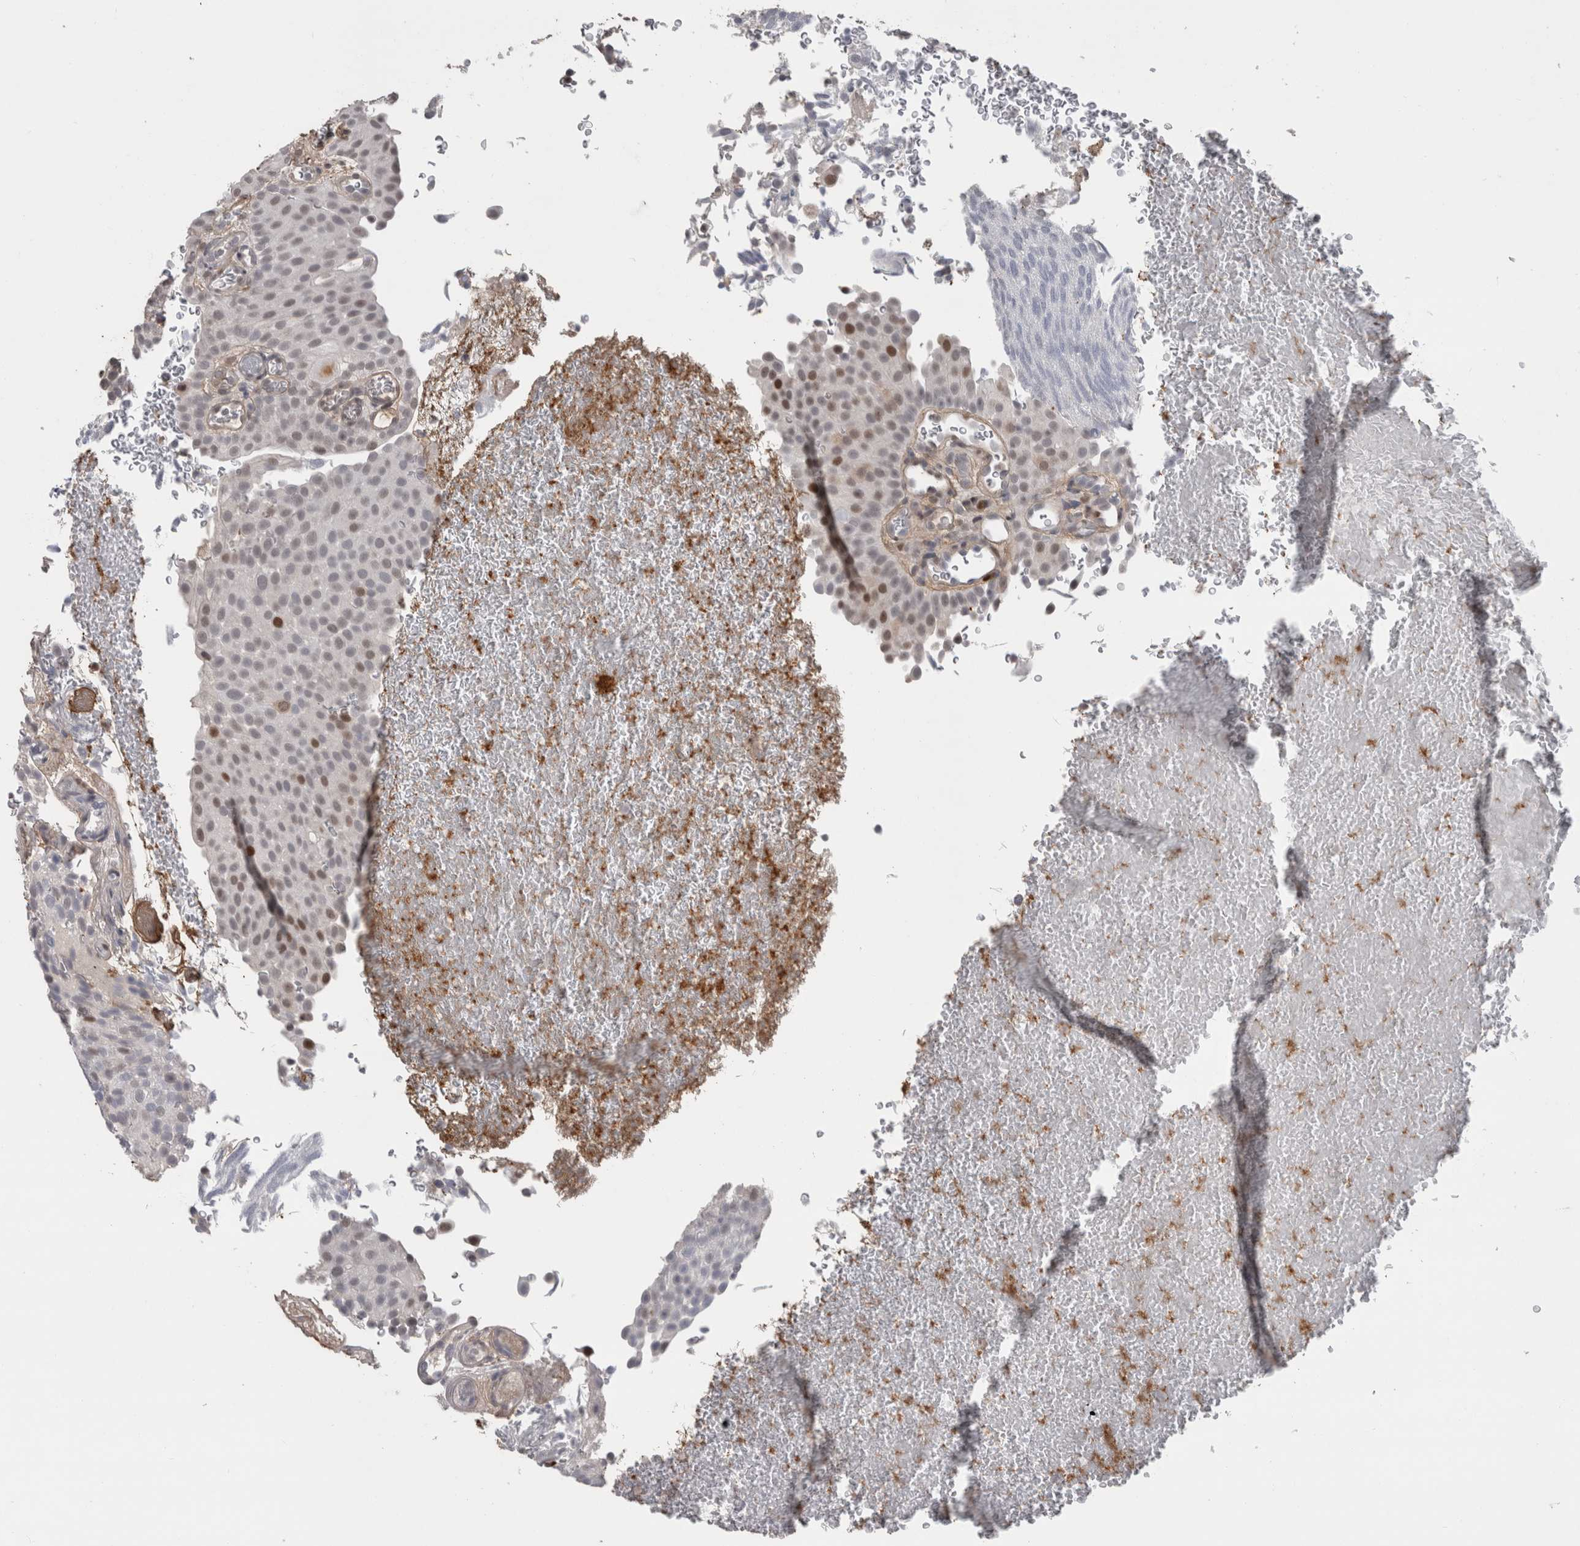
{"staining": {"intensity": "moderate", "quantity": "<25%", "location": "nuclear"}, "tissue": "urothelial cancer", "cell_type": "Tumor cells", "image_type": "cancer", "snomed": [{"axis": "morphology", "description": "Urothelial carcinoma, Low grade"}, {"axis": "topography", "description": "Urinary bladder"}], "caption": "Human urothelial cancer stained with a protein marker displays moderate staining in tumor cells.", "gene": "POLD2", "patient": {"sex": "male", "age": 78}}